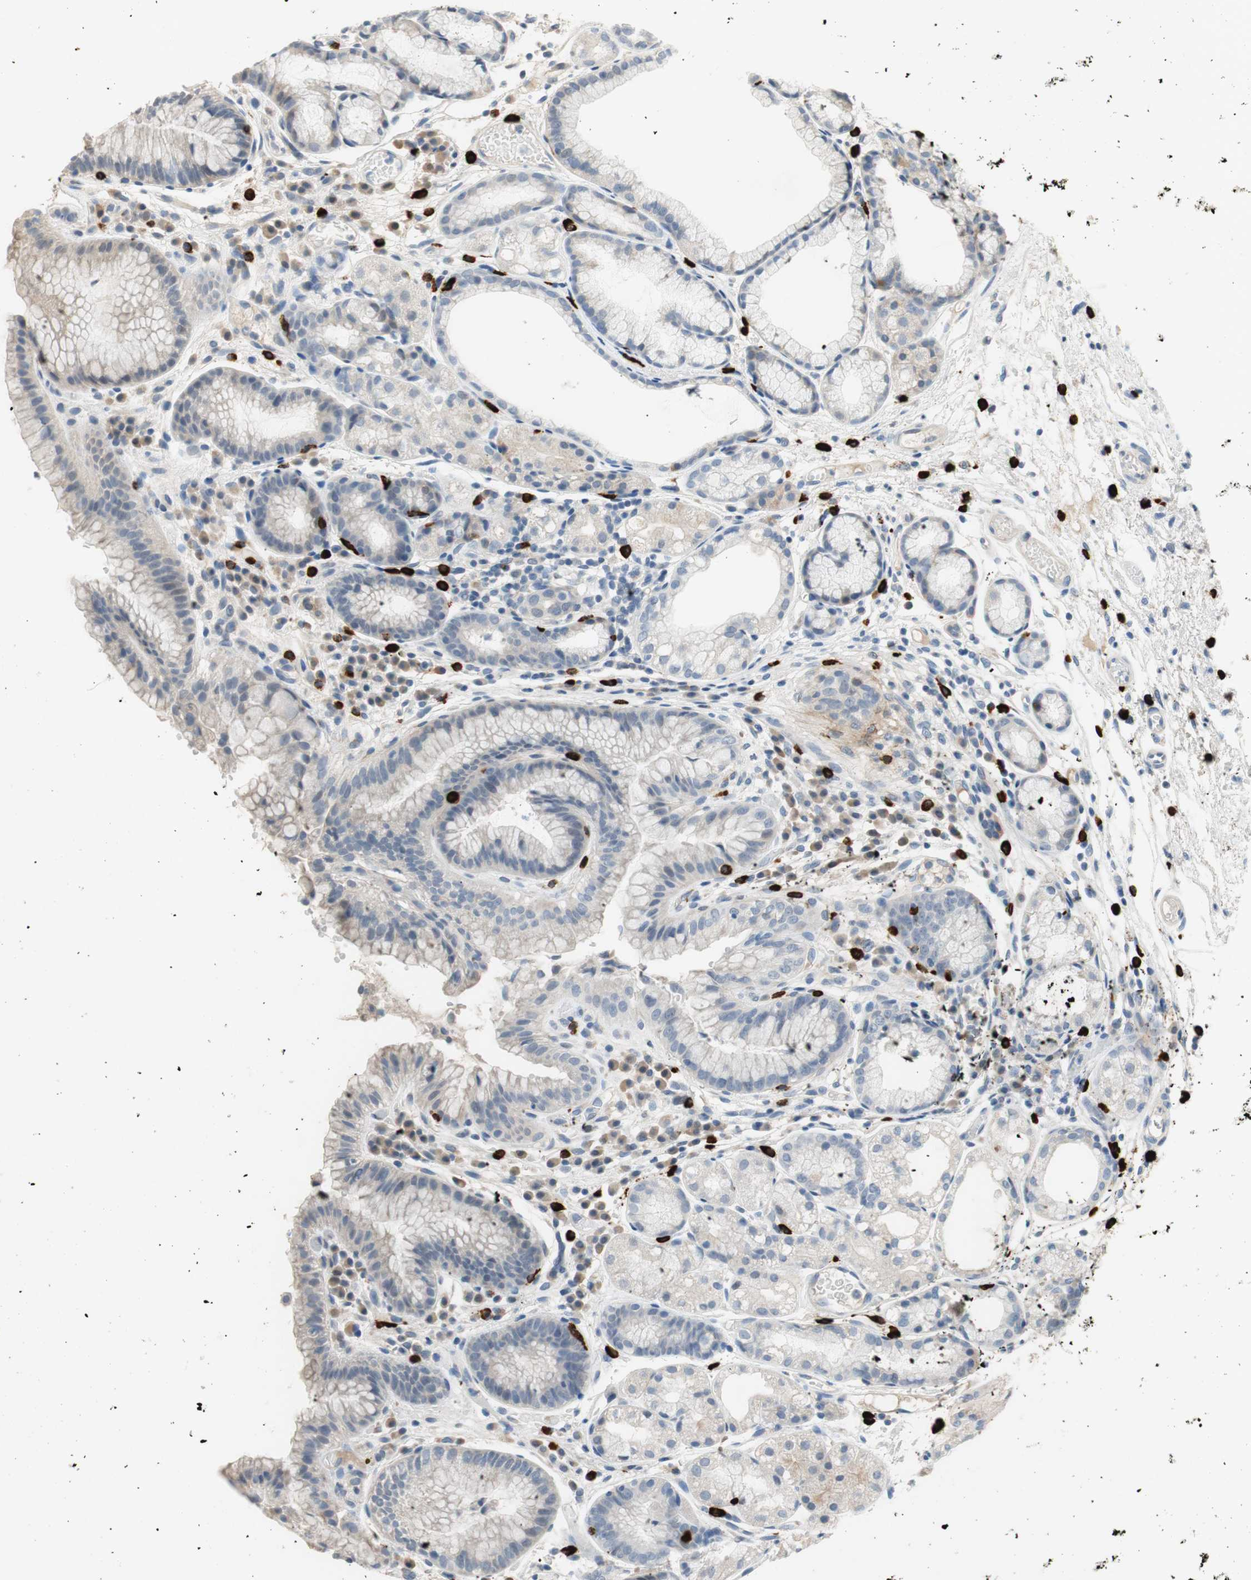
{"staining": {"intensity": "weak", "quantity": "25%-75%", "location": "cytoplasmic/membranous"}, "tissue": "stomach", "cell_type": "Glandular cells", "image_type": "normal", "snomed": [{"axis": "morphology", "description": "Normal tissue, NOS"}, {"axis": "topography", "description": "Stomach, upper"}], "caption": "Immunohistochemical staining of unremarkable human stomach shows 25%-75% levels of weak cytoplasmic/membranous protein expression in about 25%-75% of glandular cells. The protein of interest is stained brown, and the nuclei are stained in blue (DAB (3,3'-diaminobenzidine) IHC with brightfield microscopy, high magnification).", "gene": "COL12A1", "patient": {"sex": "male", "age": 72}}